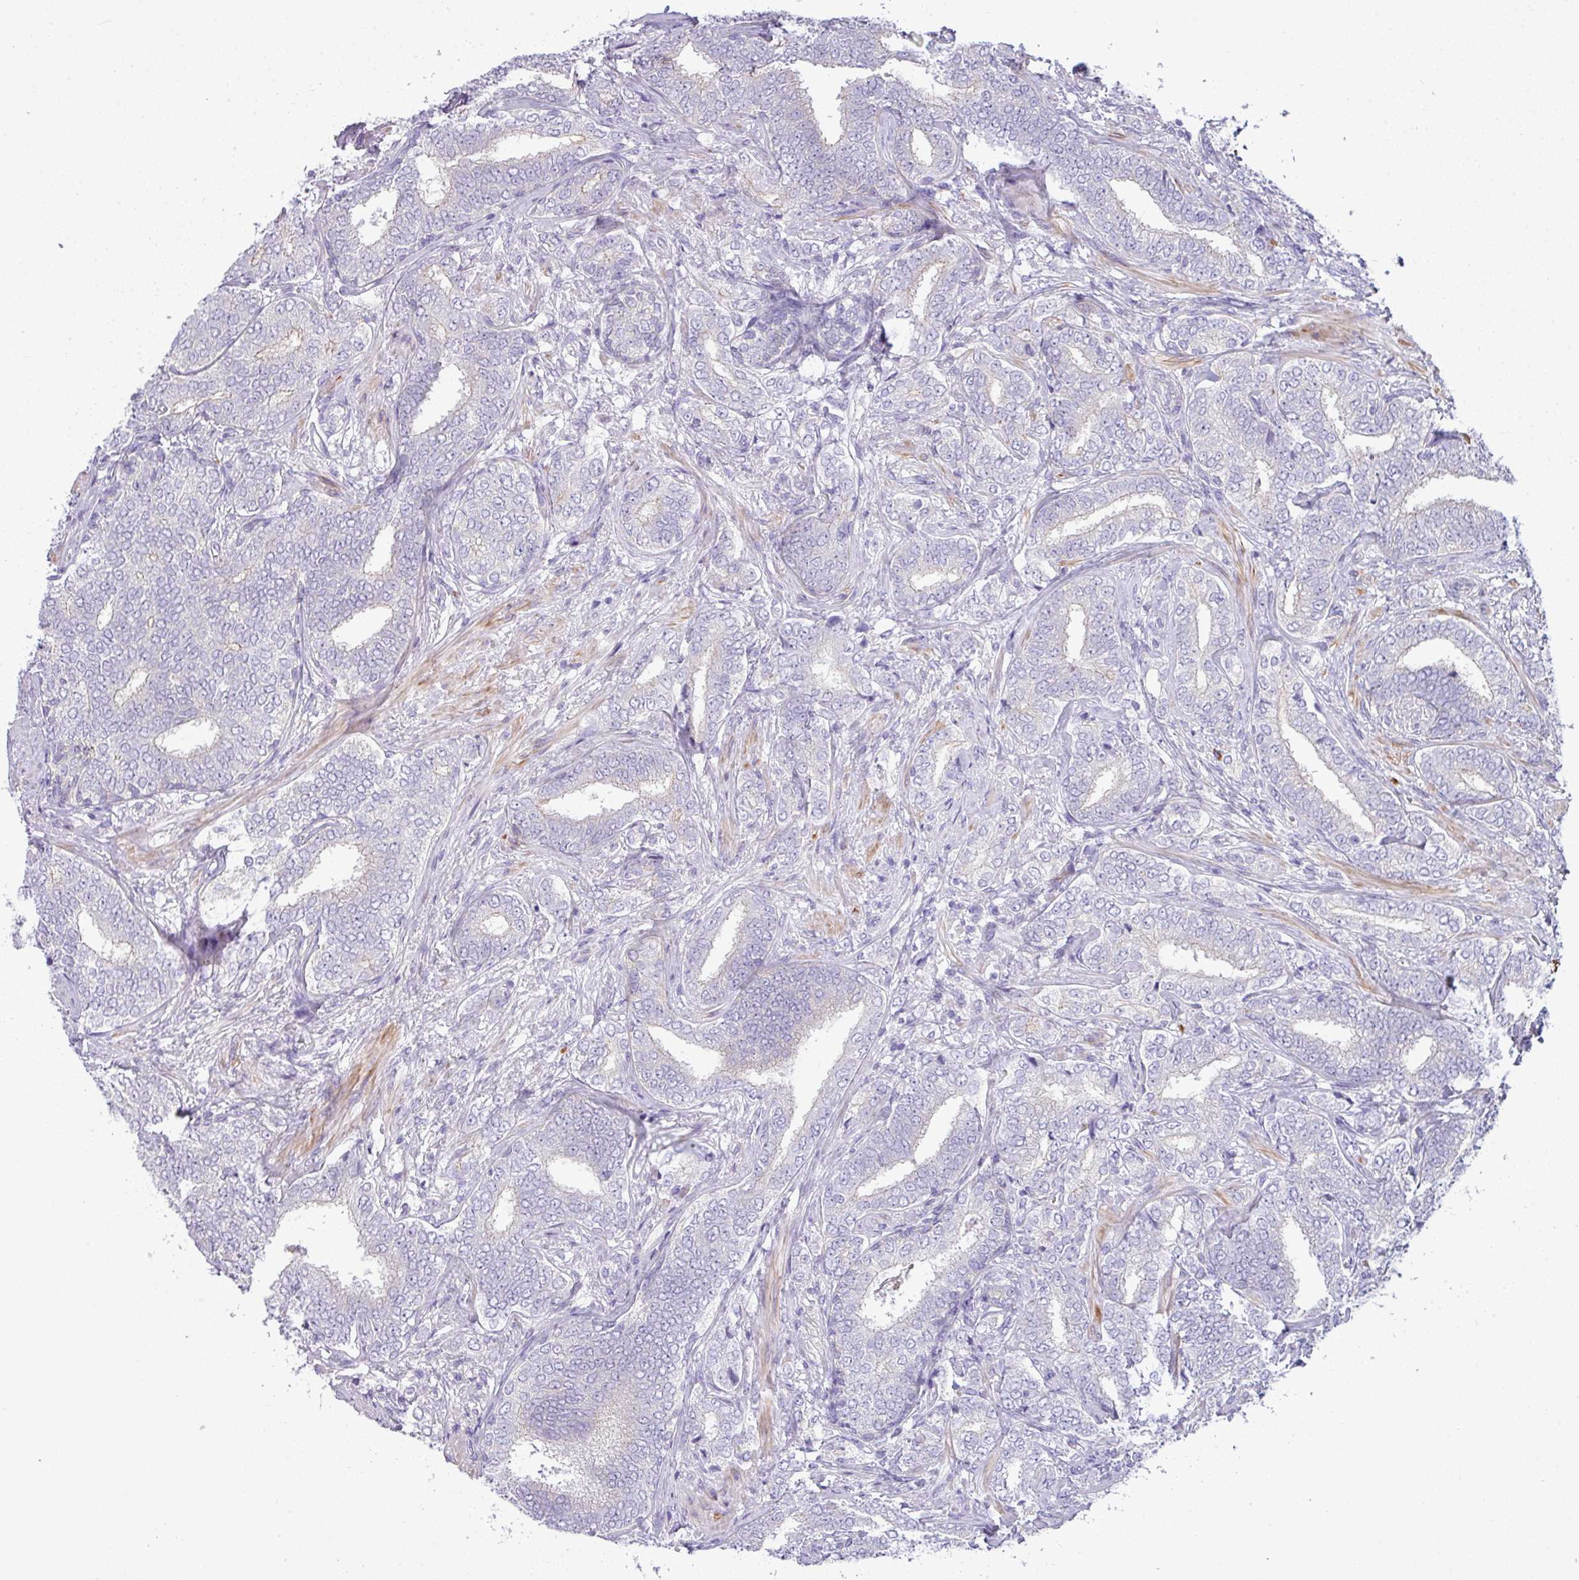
{"staining": {"intensity": "negative", "quantity": "none", "location": "none"}, "tissue": "prostate cancer", "cell_type": "Tumor cells", "image_type": "cancer", "snomed": [{"axis": "morphology", "description": "Adenocarcinoma, High grade"}, {"axis": "topography", "description": "Prostate"}], "caption": "High power microscopy image of an immunohistochemistry photomicrograph of prostate adenocarcinoma (high-grade), revealing no significant expression in tumor cells.", "gene": "ABCC5", "patient": {"sex": "male", "age": 72}}